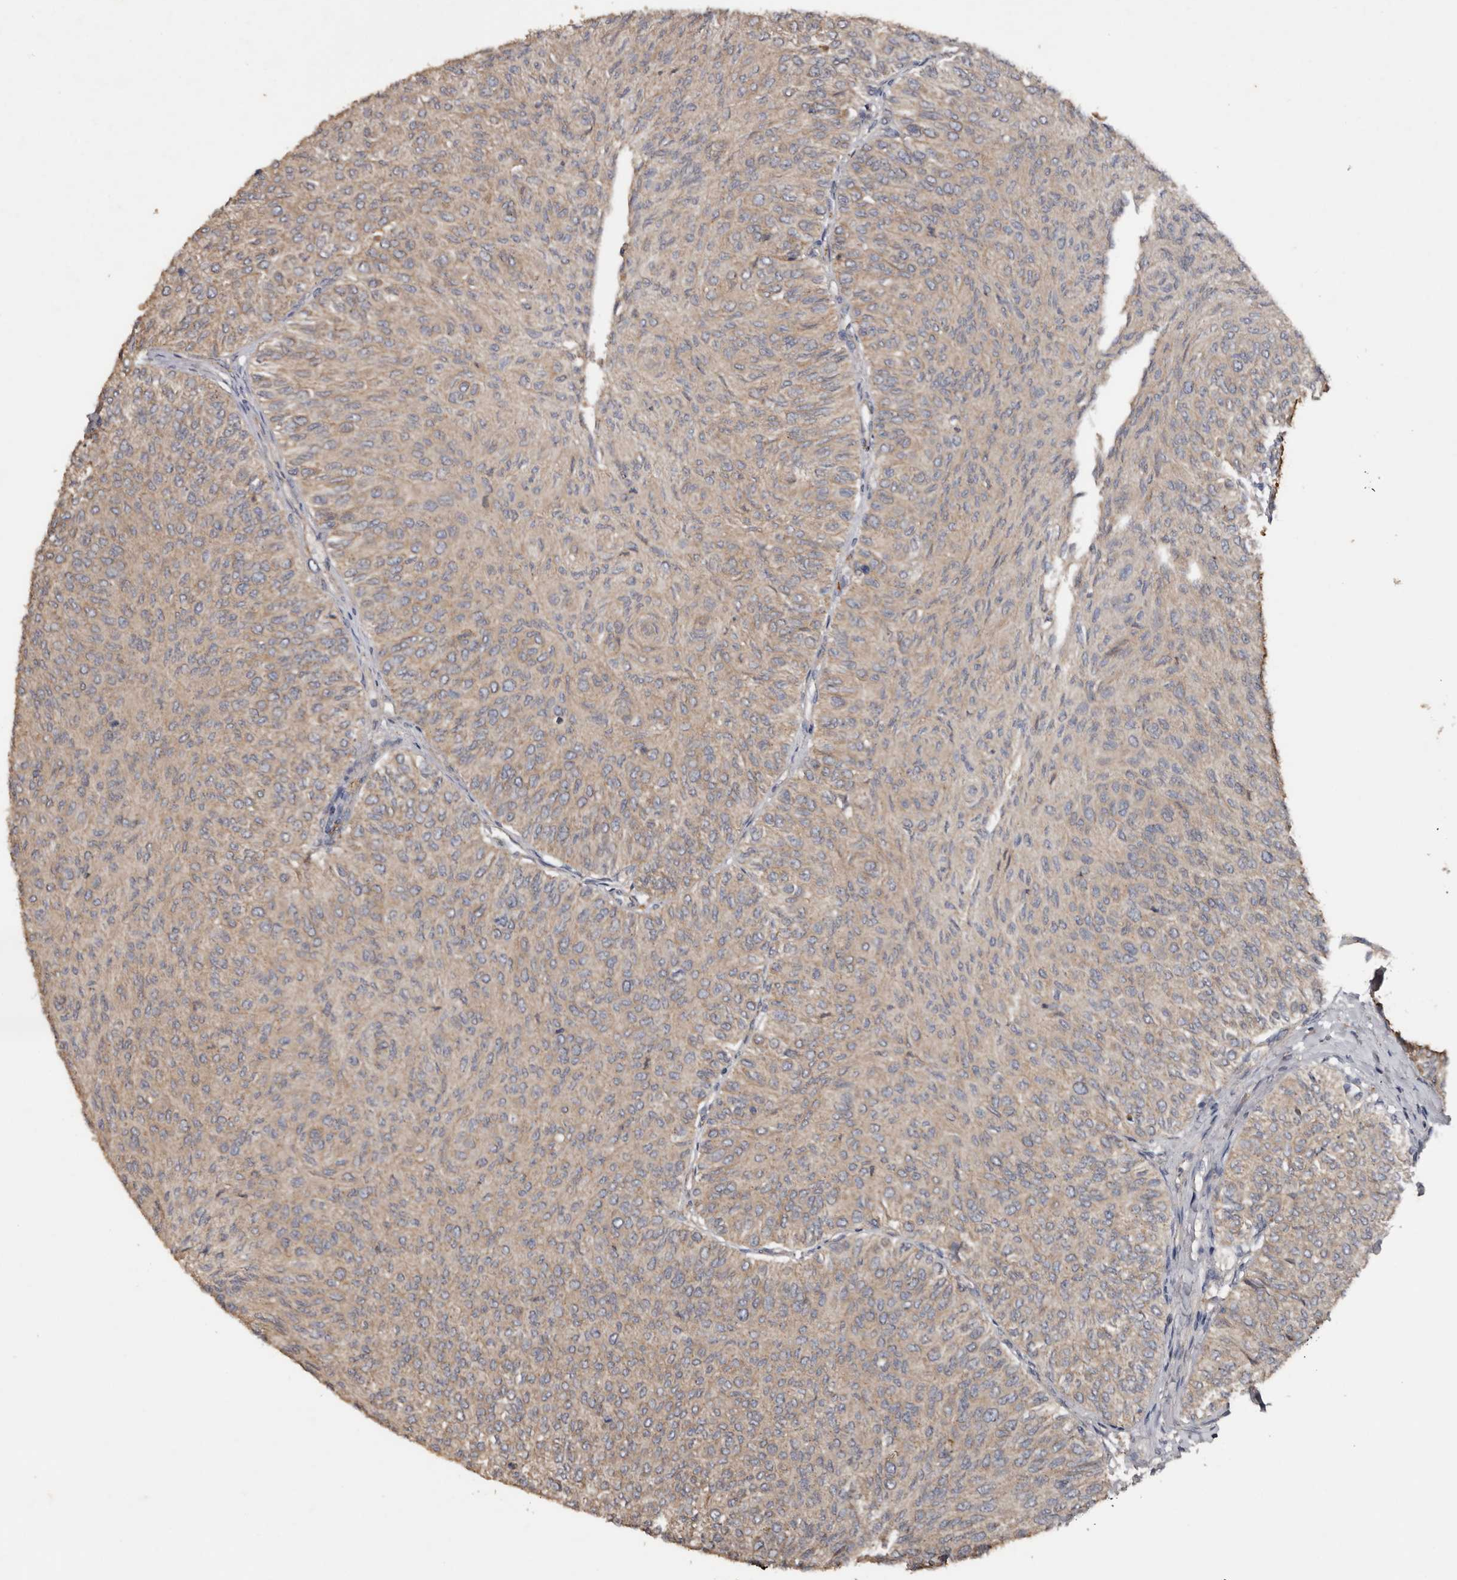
{"staining": {"intensity": "weak", "quantity": "25%-75%", "location": "cytoplasmic/membranous"}, "tissue": "urothelial cancer", "cell_type": "Tumor cells", "image_type": "cancer", "snomed": [{"axis": "morphology", "description": "Urothelial carcinoma, Low grade"}, {"axis": "topography", "description": "Urinary bladder"}], "caption": "IHC (DAB) staining of urothelial cancer shows weak cytoplasmic/membranous protein expression in approximately 25%-75% of tumor cells.", "gene": "HYAL4", "patient": {"sex": "male", "age": 78}}